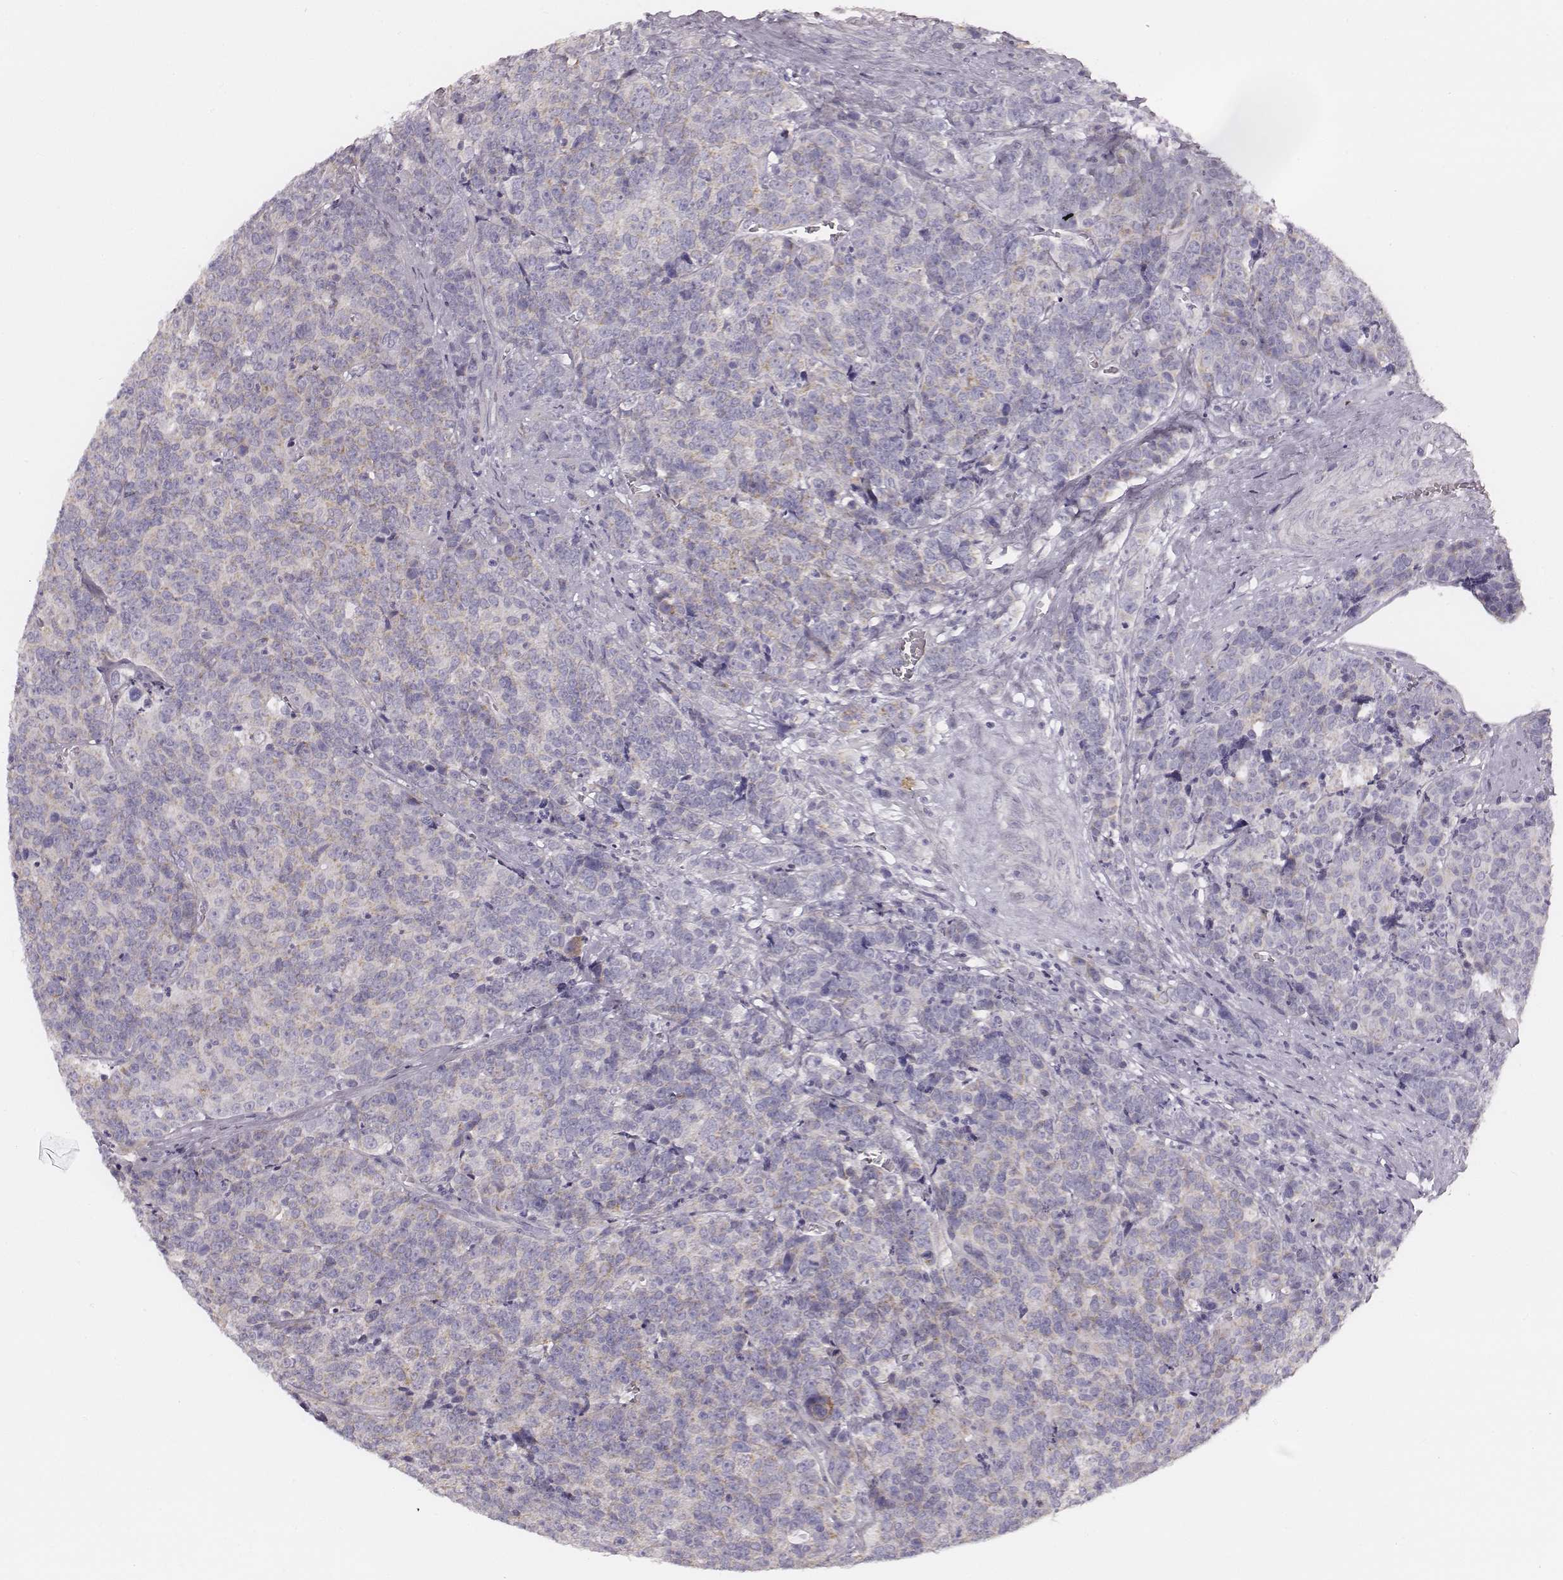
{"staining": {"intensity": "negative", "quantity": "none", "location": "none"}, "tissue": "prostate cancer", "cell_type": "Tumor cells", "image_type": "cancer", "snomed": [{"axis": "morphology", "description": "Adenocarcinoma, NOS"}, {"axis": "topography", "description": "Prostate"}], "caption": "DAB (3,3'-diaminobenzidine) immunohistochemical staining of human prostate adenocarcinoma reveals no significant positivity in tumor cells. The staining was performed using DAB (3,3'-diaminobenzidine) to visualize the protein expression in brown, while the nuclei were stained in blue with hematoxylin (Magnification: 20x).", "gene": "UBL4B", "patient": {"sex": "male", "age": 67}}